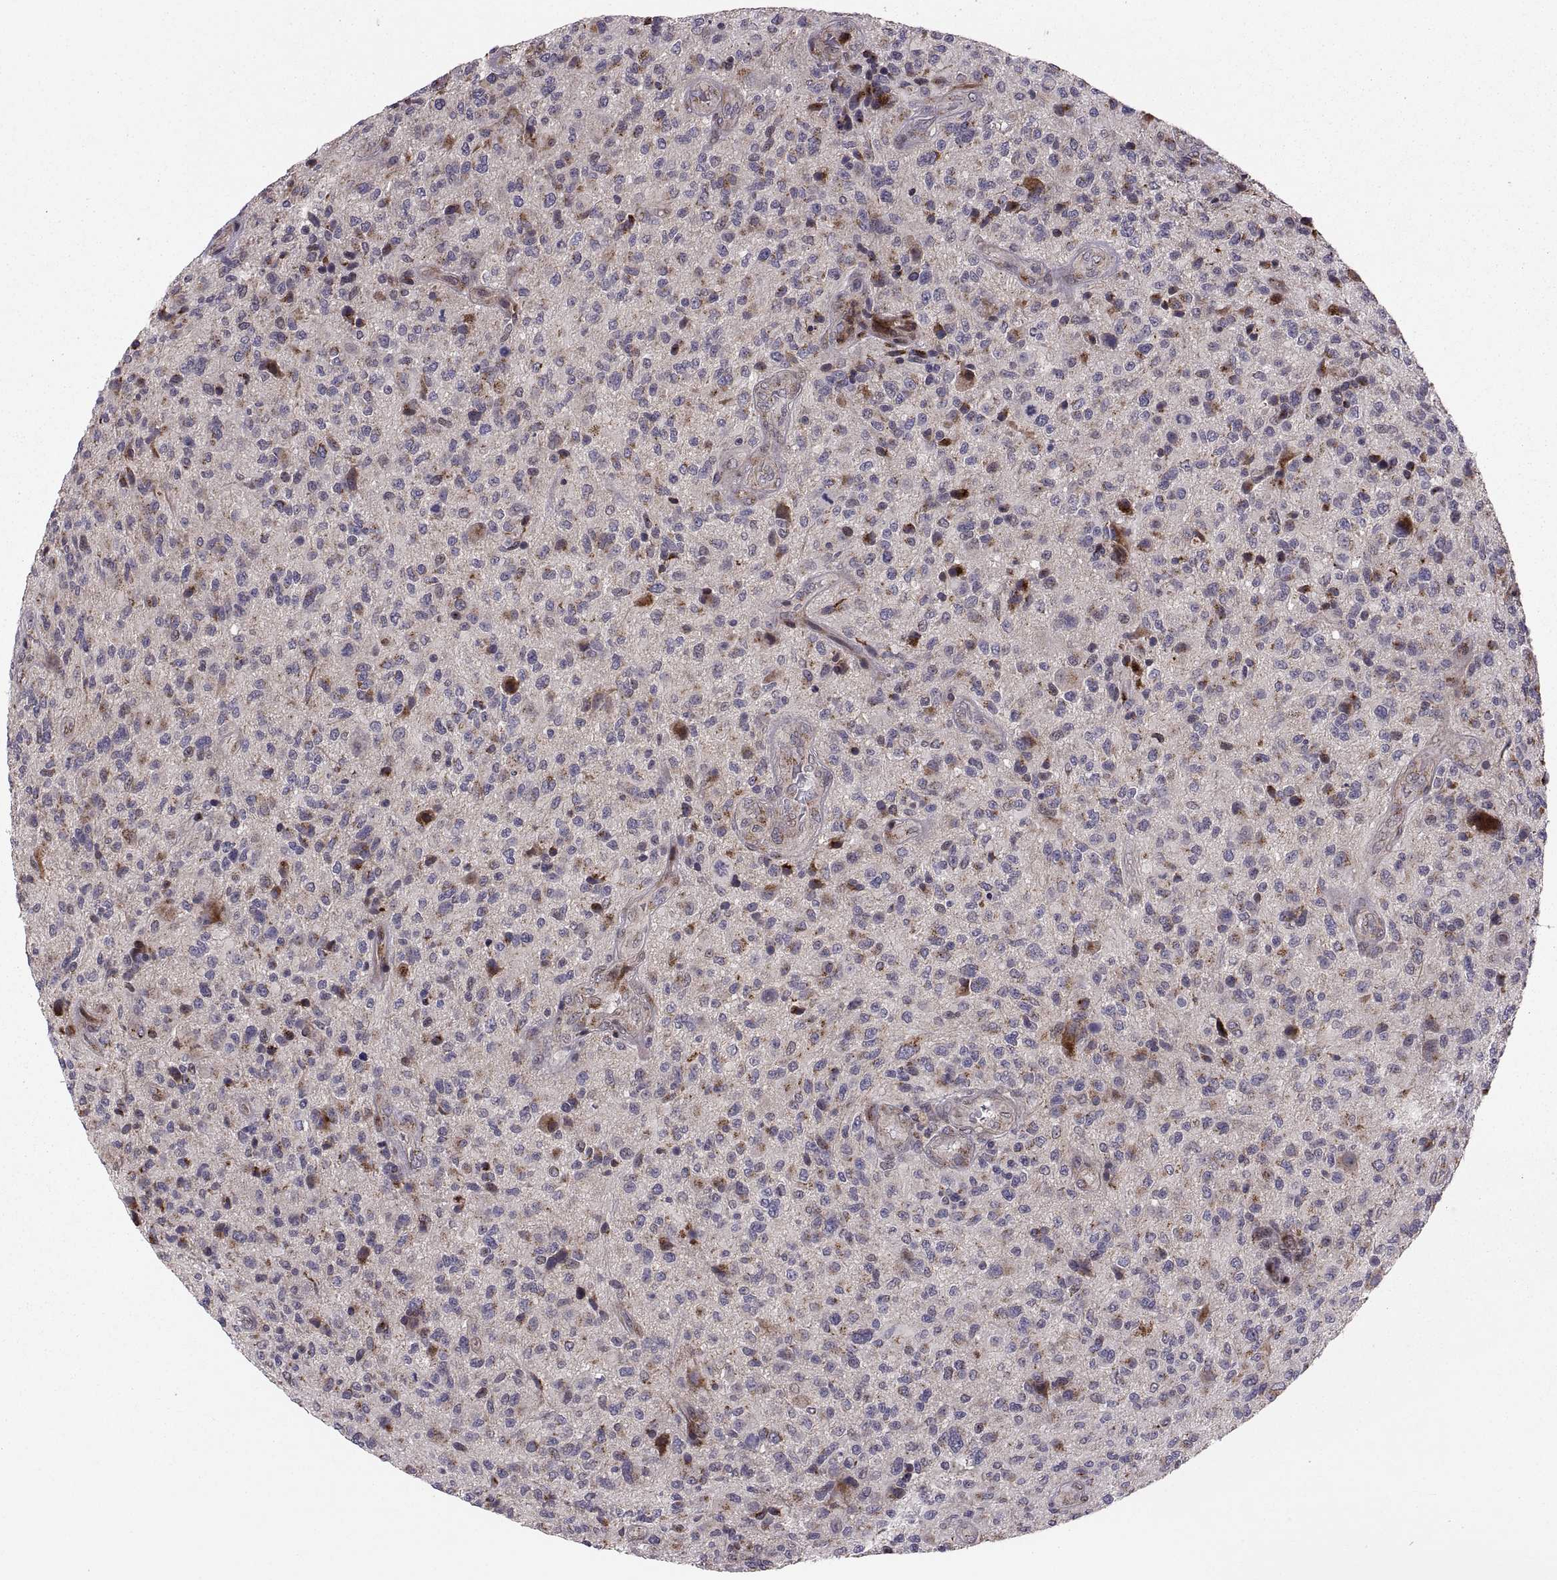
{"staining": {"intensity": "negative", "quantity": "none", "location": "none"}, "tissue": "glioma", "cell_type": "Tumor cells", "image_type": "cancer", "snomed": [{"axis": "morphology", "description": "Glioma, malignant, High grade"}, {"axis": "topography", "description": "Brain"}], "caption": "Tumor cells show no significant expression in glioma.", "gene": "TESC", "patient": {"sex": "male", "age": 47}}